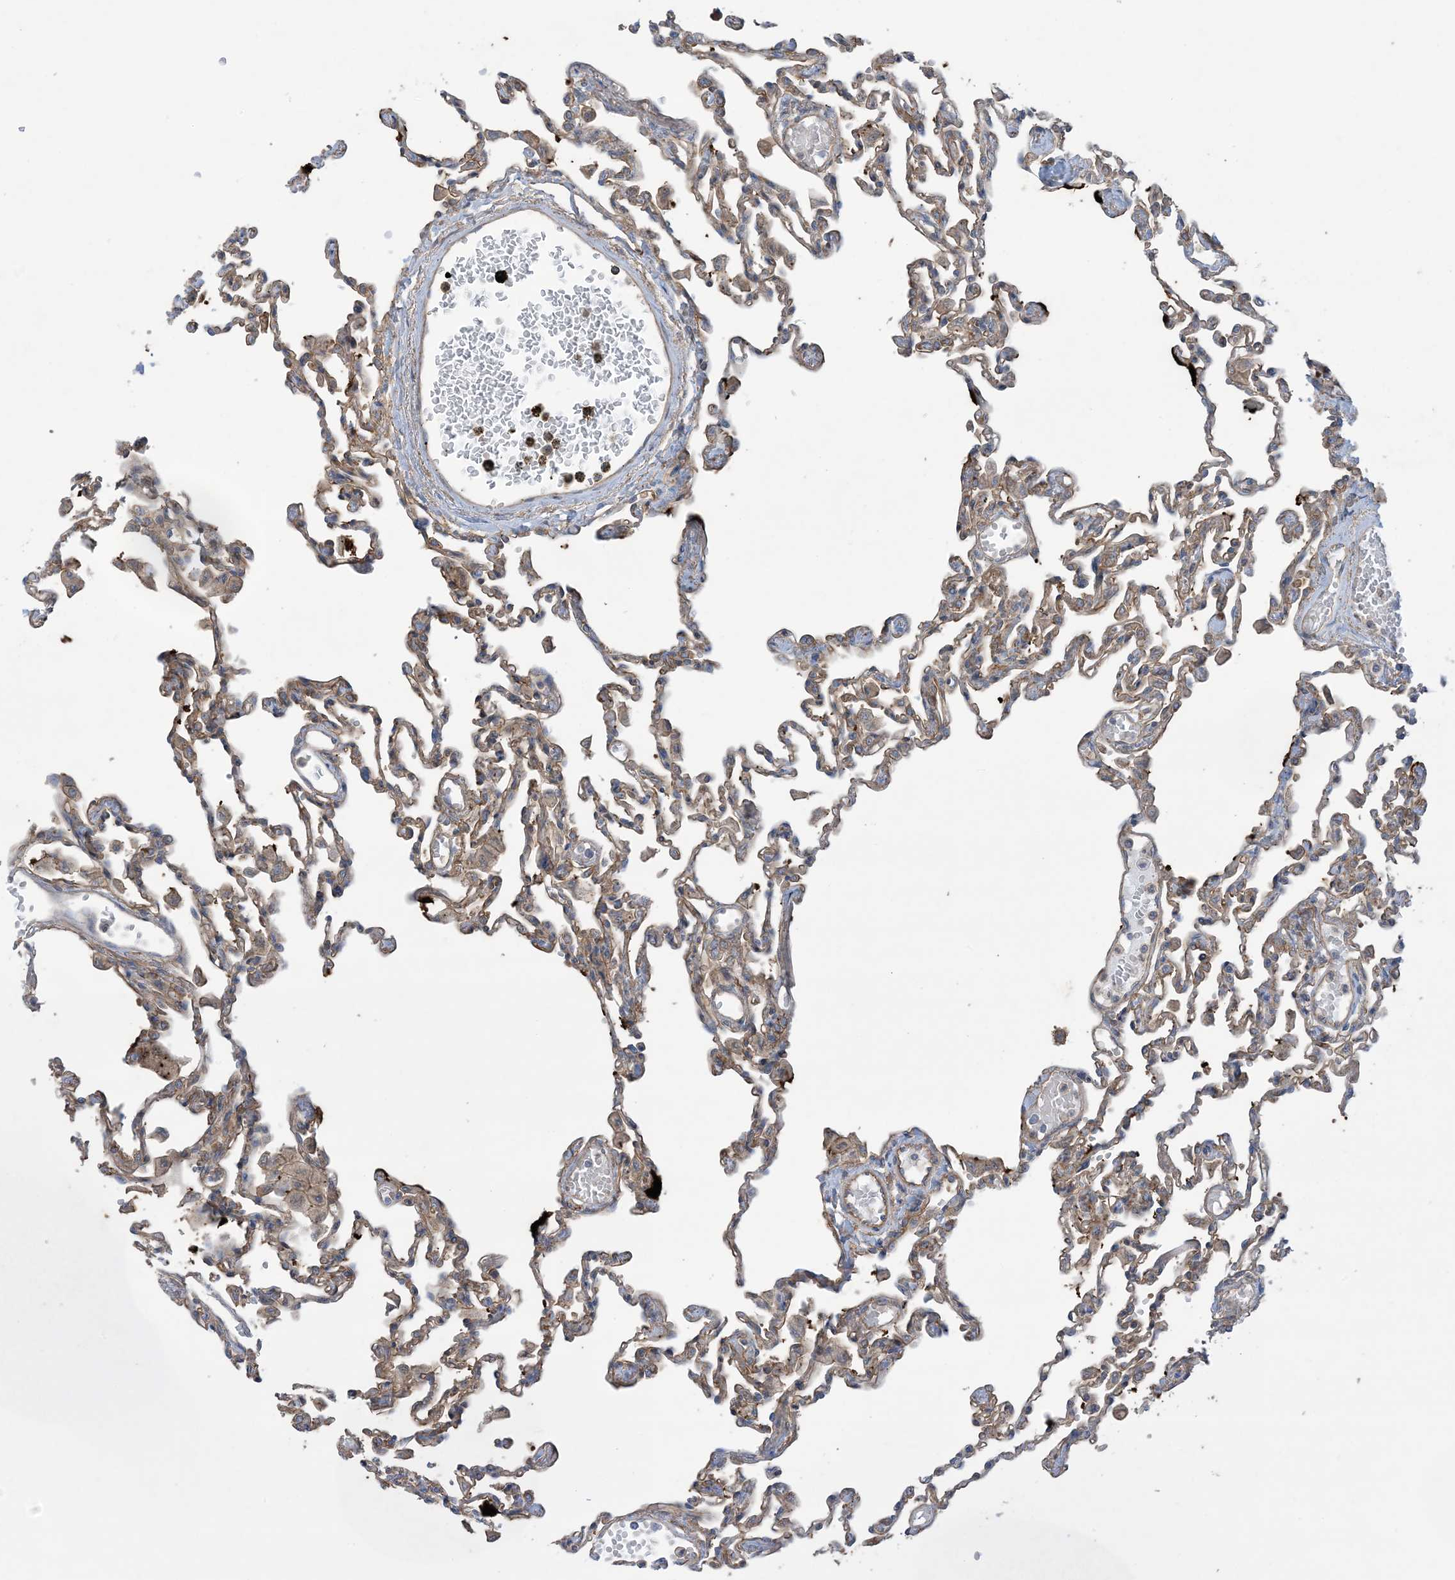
{"staining": {"intensity": "weak", "quantity": "25%-75%", "location": "cytoplasmic/membranous"}, "tissue": "lung", "cell_type": "Alveolar cells", "image_type": "normal", "snomed": [{"axis": "morphology", "description": "Normal tissue, NOS"}, {"axis": "topography", "description": "Bronchus"}, {"axis": "topography", "description": "Lung"}], "caption": "This is a photomicrograph of immunohistochemistry staining of normal lung, which shows weak staining in the cytoplasmic/membranous of alveolar cells.", "gene": "CCNY", "patient": {"sex": "female", "age": 49}}